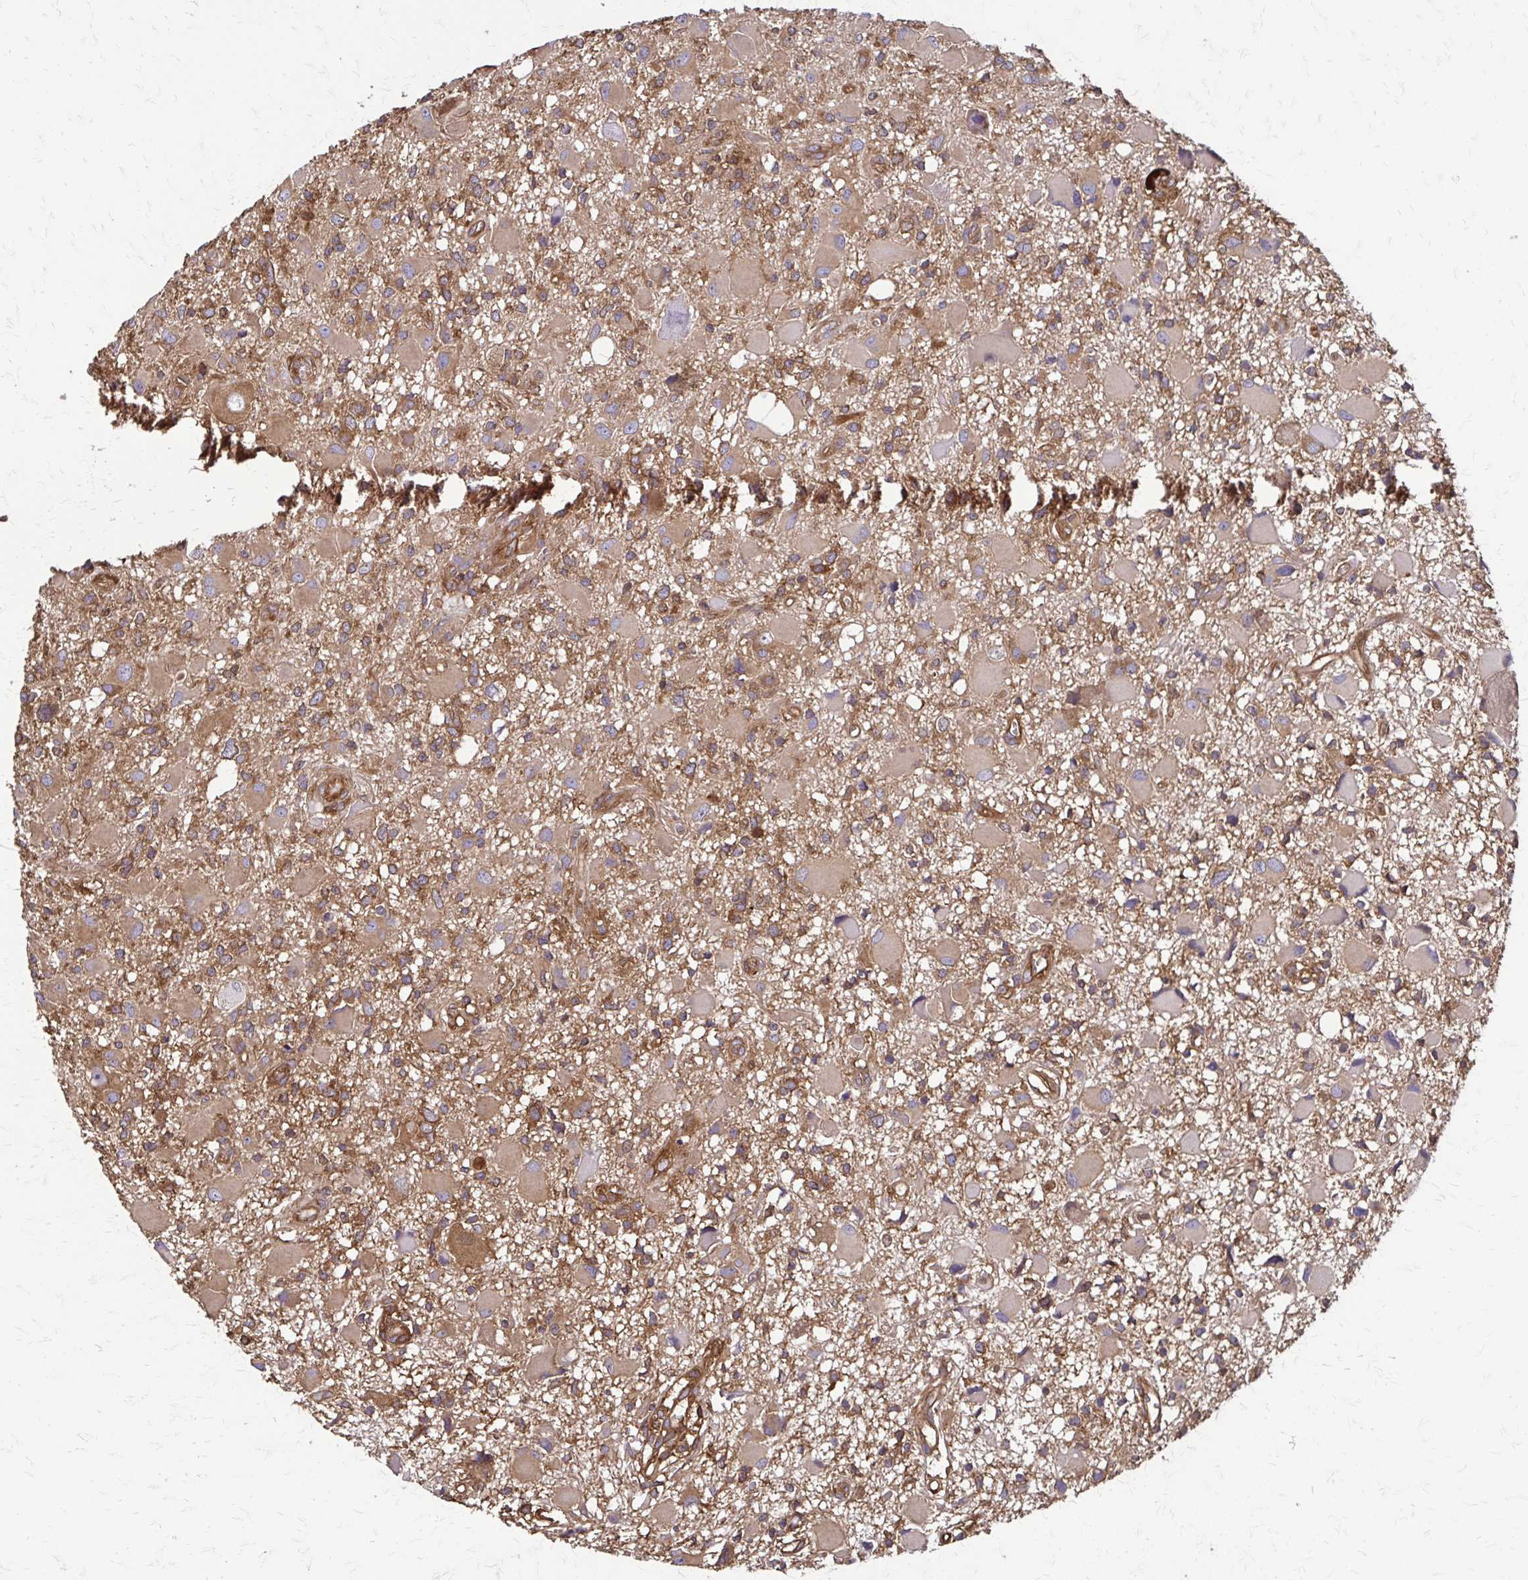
{"staining": {"intensity": "moderate", "quantity": ">75%", "location": "cytoplasmic/membranous"}, "tissue": "glioma", "cell_type": "Tumor cells", "image_type": "cancer", "snomed": [{"axis": "morphology", "description": "Glioma, malignant, High grade"}, {"axis": "topography", "description": "Brain"}], "caption": "This image displays malignant glioma (high-grade) stained with immunohistochemistry to label a protein in brown. The cytoplasmic/membranous of tumor cells show moderate positivity for the protein. Nuclei are counter-stained blue.", "gene": "EEF2", "patient": {"sex": "male", "age": 54}}